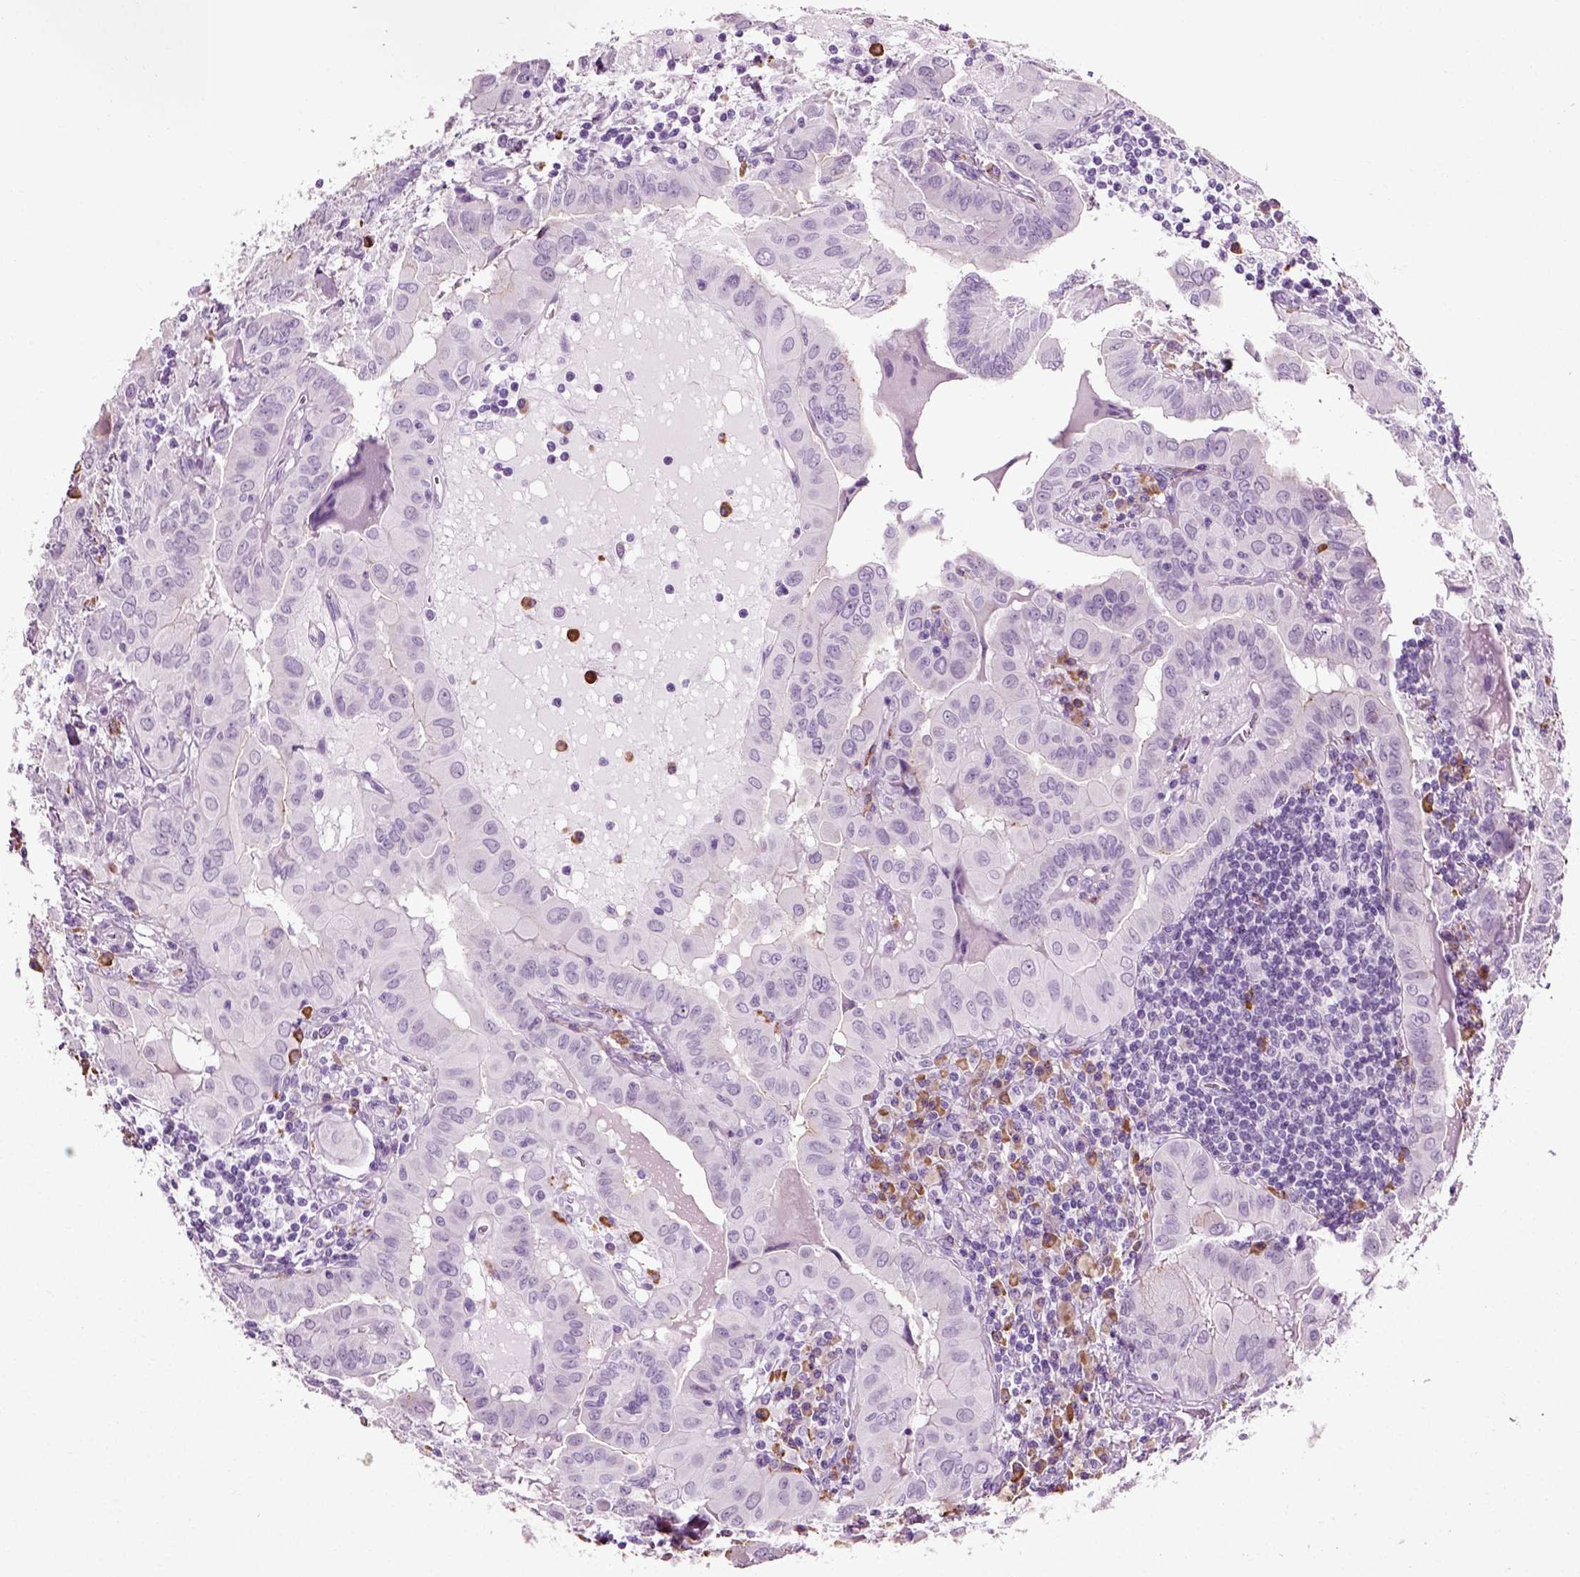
{"staining": {"intensity": "negative", "quantity": "none", "location": "none"}, "tissue": "thyroid cancer", "cell_type": "Tumor cells", "image_type": "cancer", "snomed": [{"axis": "morphology", "description": "Papillary adenocarcinoma, NOS"}, {"axis": "topography", "description": "Thyroid gland"}], "caption": "Tumor cells show no significant protein positivity in papillary adenocarcinoma (thyroid). (DAB (3,3'-diaminobenzidine) immunohistochemistry visualized using brightfield microscopy, high magnification).", "gene": "SLC26A8", "patient": {"sex": "female", "age": 37}}